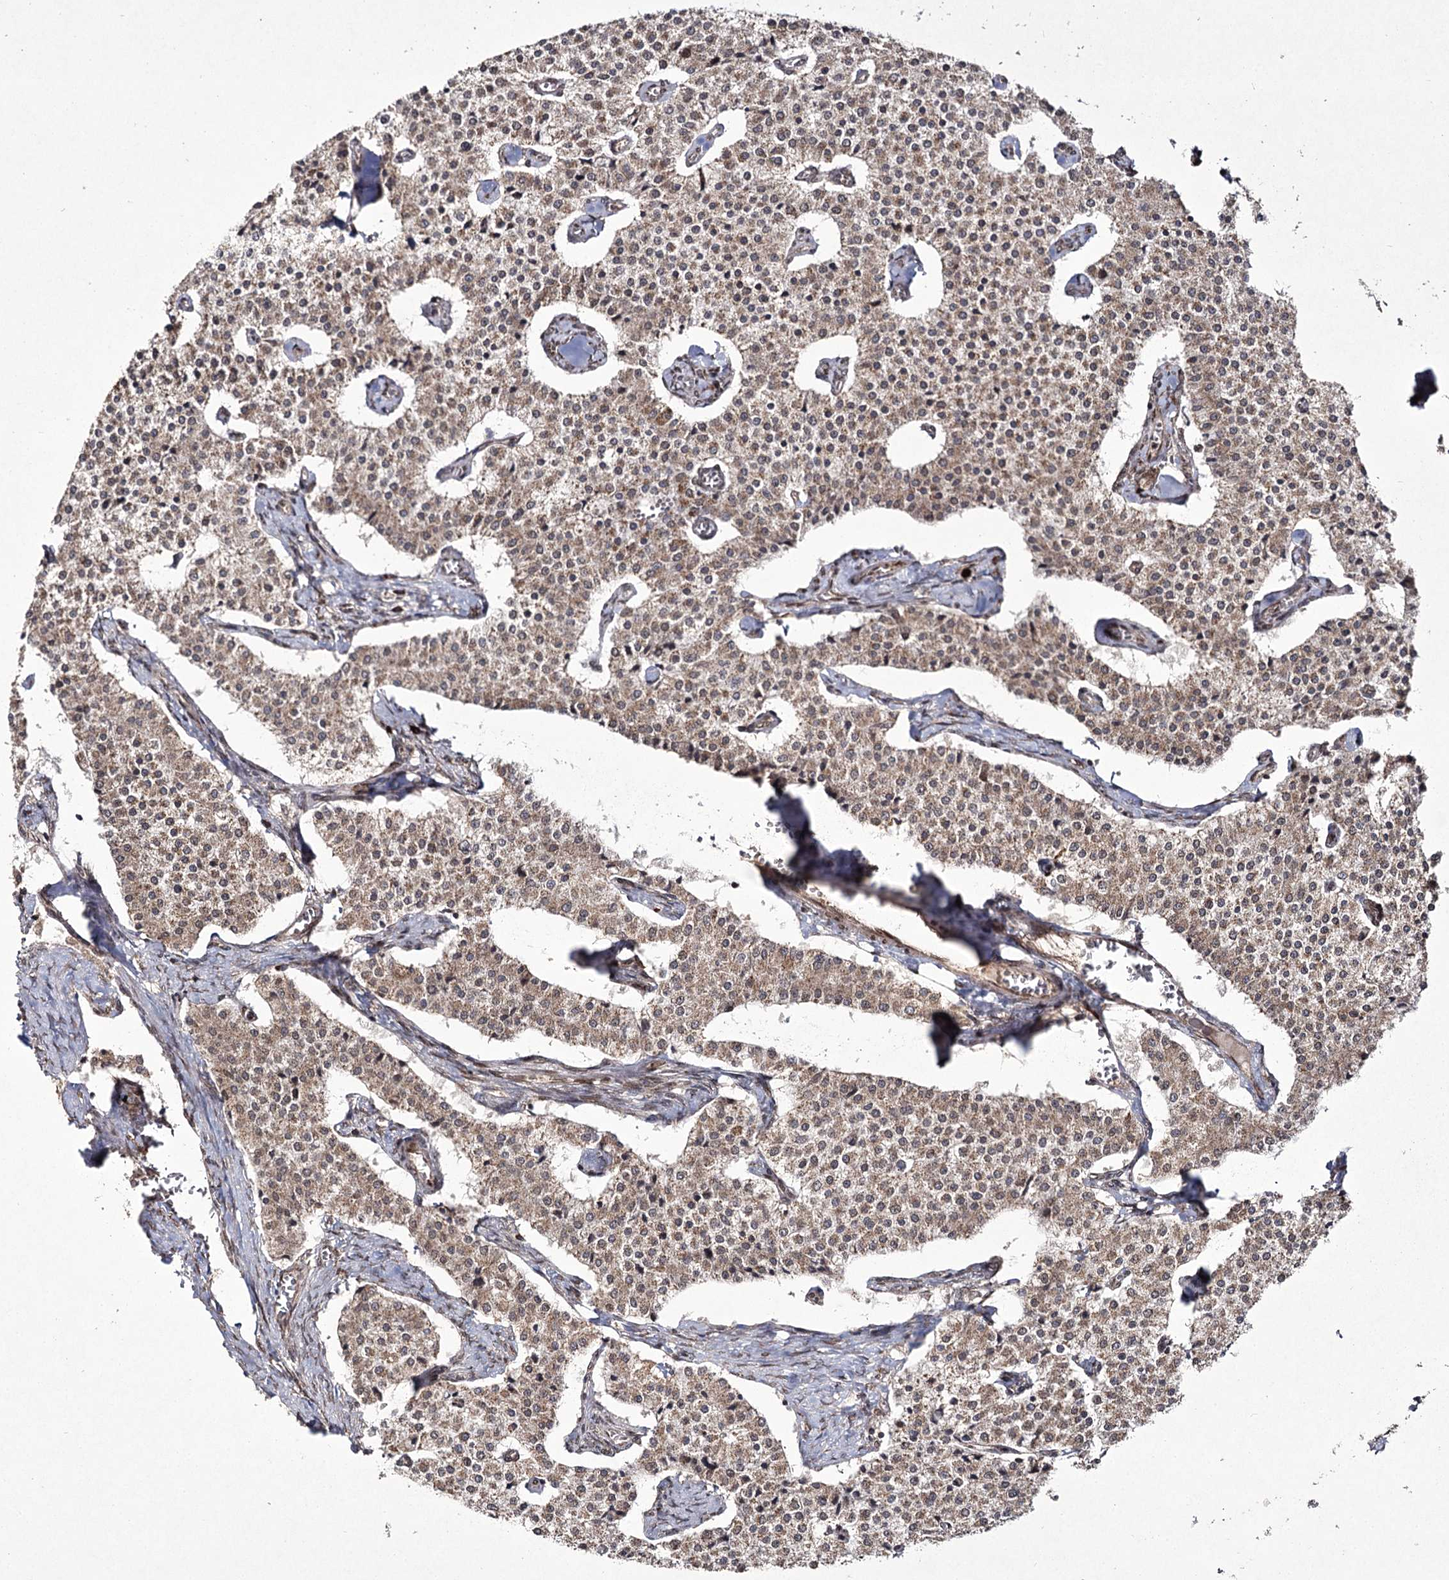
{"staining": {"intensity": "moderate", "quantity": ">75%", "location": "cytoplasmic/membranous"}, "tissue": "carcinoid", "cell_type": "Tumor cells", "image_type": "cancer", "snomed": [{"axis": "morphology", "description": "Carcinoid, malignant, NOS"}, {"axis": "topography", "description": "Colon"}], "caption": "Immunohistochemistry (IHC) histopathology image of human malignant carcinoid stained for a protein (brown), which reveals medium levels of moderate cytoplasmic/membranous positivity in about >75% of tumor cells.", "gene": "TRNT1", "patient": {"sex": "female", "age": 52}}